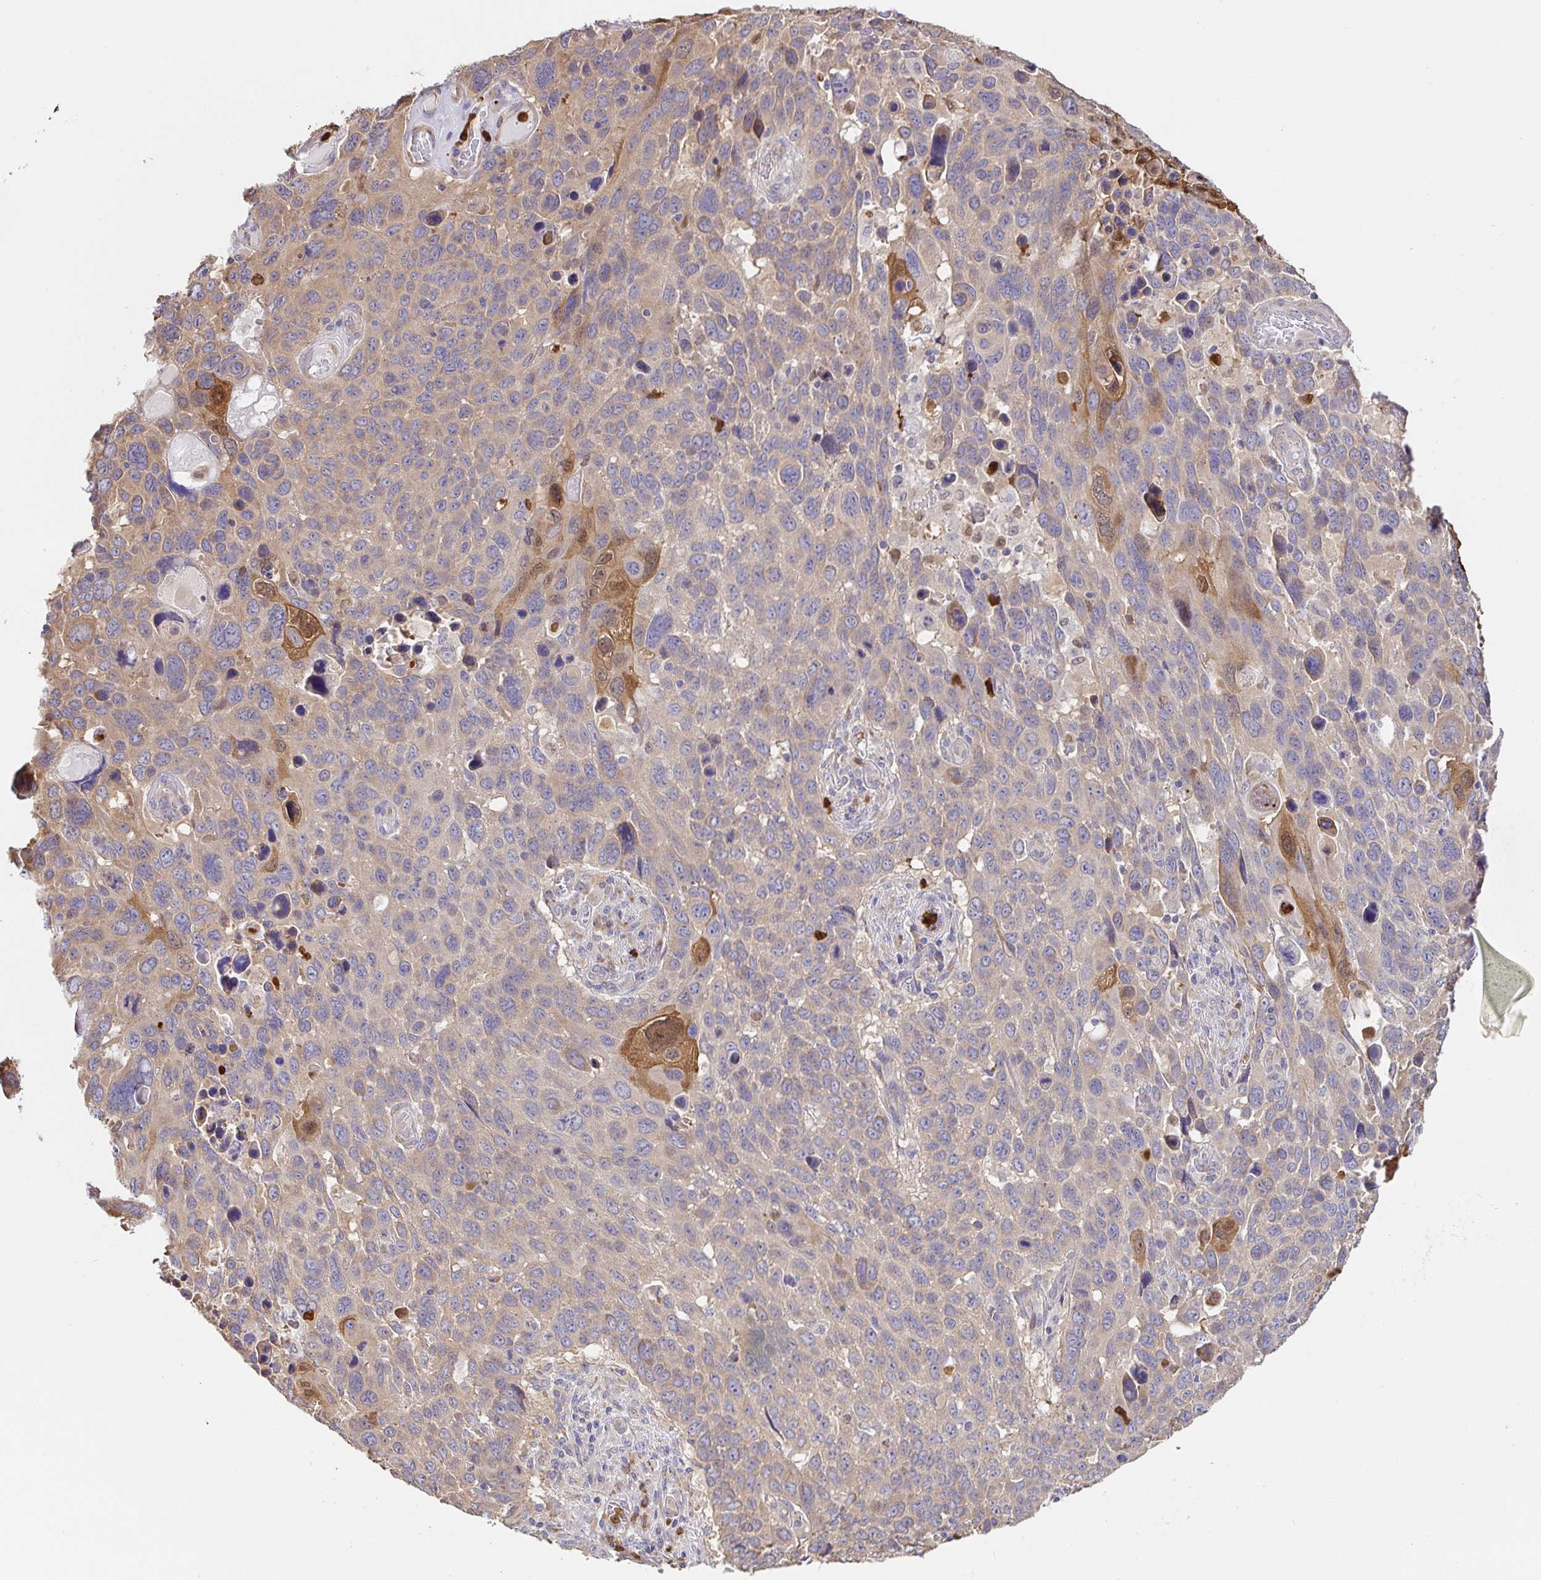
{"staining": {"intensity": "moderate", "quantity": "<25%", "location": "cytoplasmic/membranous,nuclear"}, "tissue": "lung cancer", "cell_type": "Tumor cells", "image_type": "cancer", "snomed": [{"axis": "morphology", "description": "Squamous cell carcinoma, NOS"}, {"axis": "topography", "description": "Lung"}], "caption": "A brown stain shows moderate cytoplasmic/membranous and nuclear staining of a protein in human lung squamous cell carcinoma tumor cells.", "gene": "PDPK1", "patient": {"sex": "male", "age": 68}}